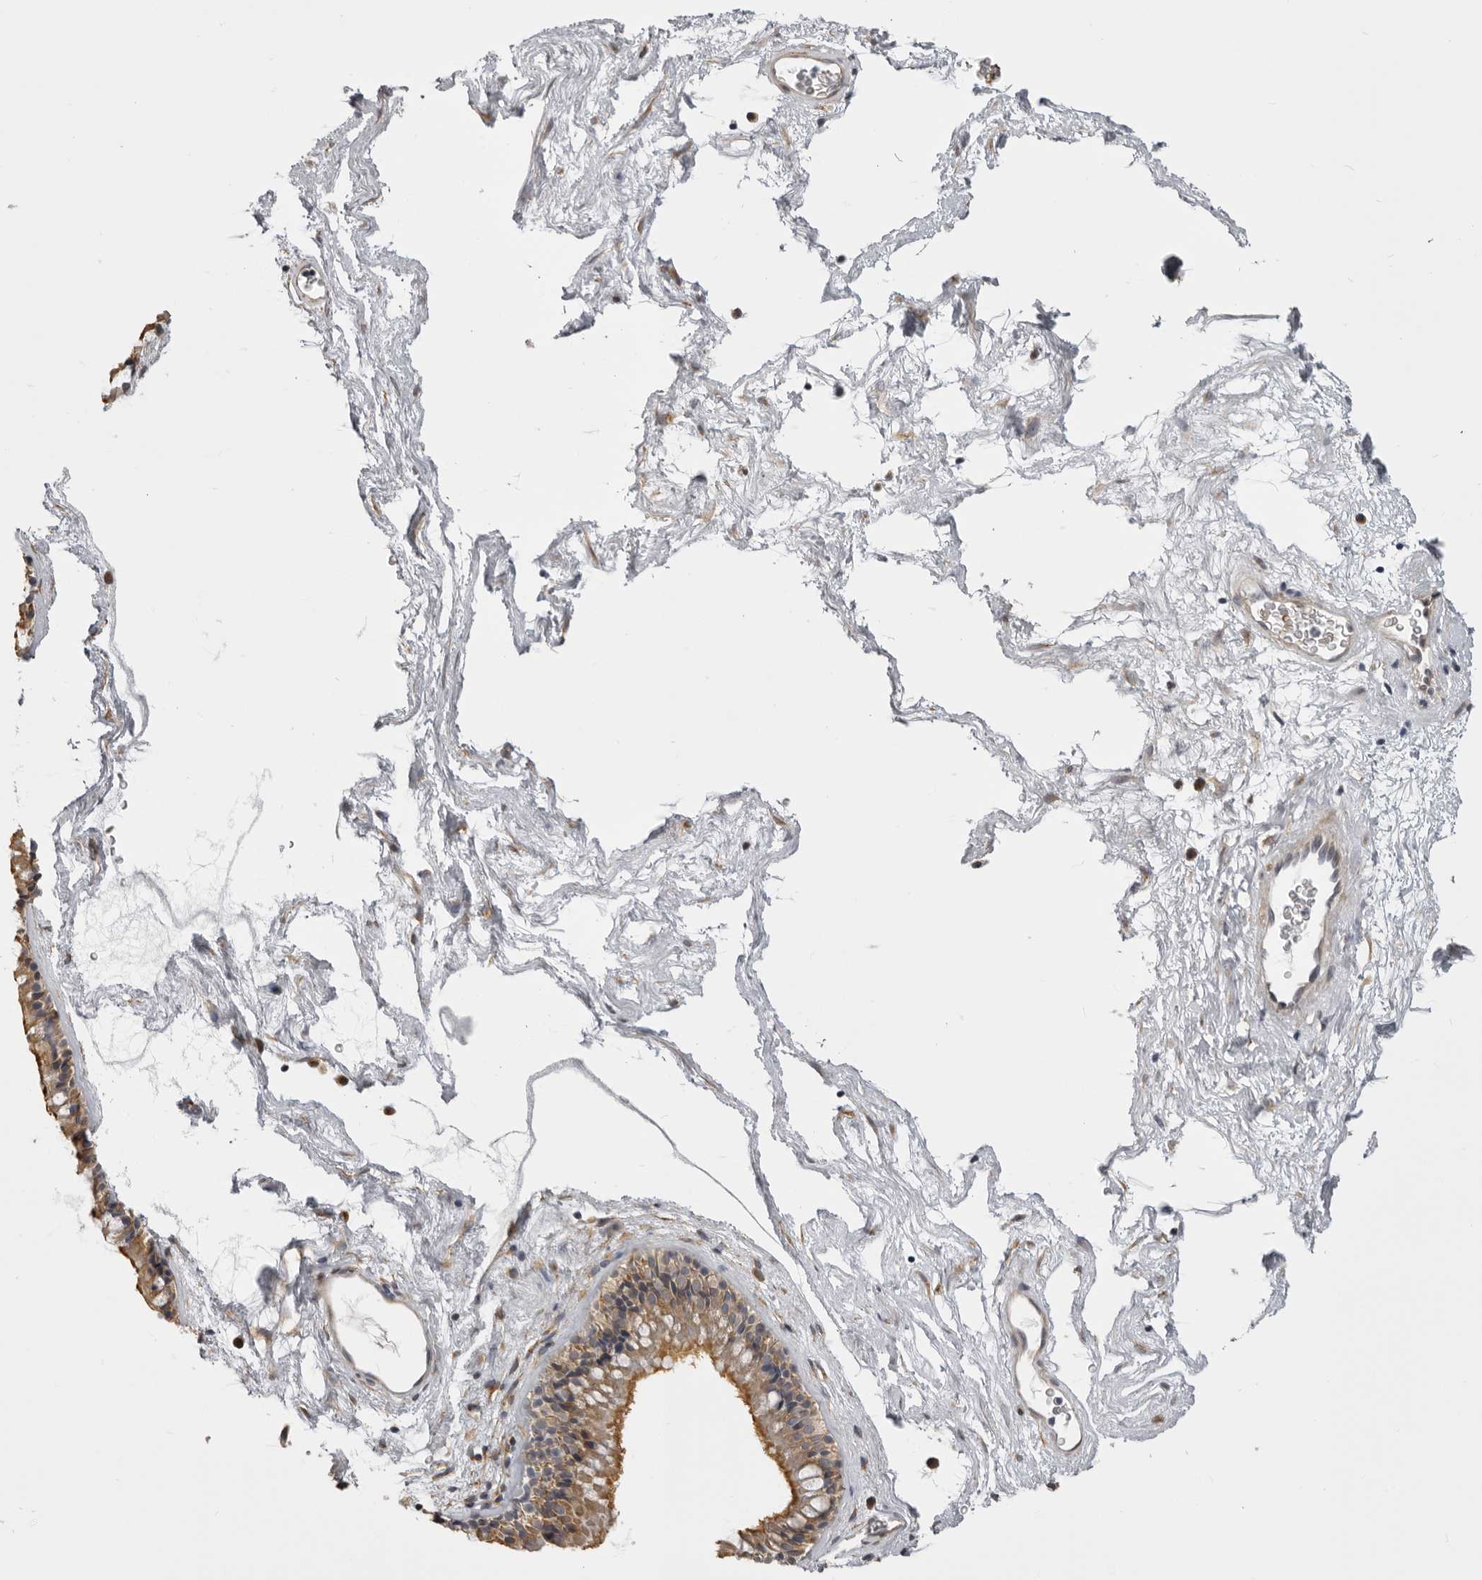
{"staining": {"intensity": "moderate", "quantity": "25%-75%", "location": "cytoplasmic/membranous"}, "tissue": "nasopharynx", "cell_type": "Respiratory epithelial cells", "image_type": "normal", "snomed": [{"axis": "morphology", "description": "Normal tissue, NOS"}, {"axis": "morphology", "description": "Inflammation, NOS"}, {"axis": "topography", "description": "Nasopharynx"}], "caption": "DAB immunohistochemical staining of normal human nasopharynx shows moderate cytoplasmic/membranous protein staining in approximately 25%-75% of respiratory epithelial cells.", "gene": "EPHA10", "patient": {"sex": "male", "age": 48}}